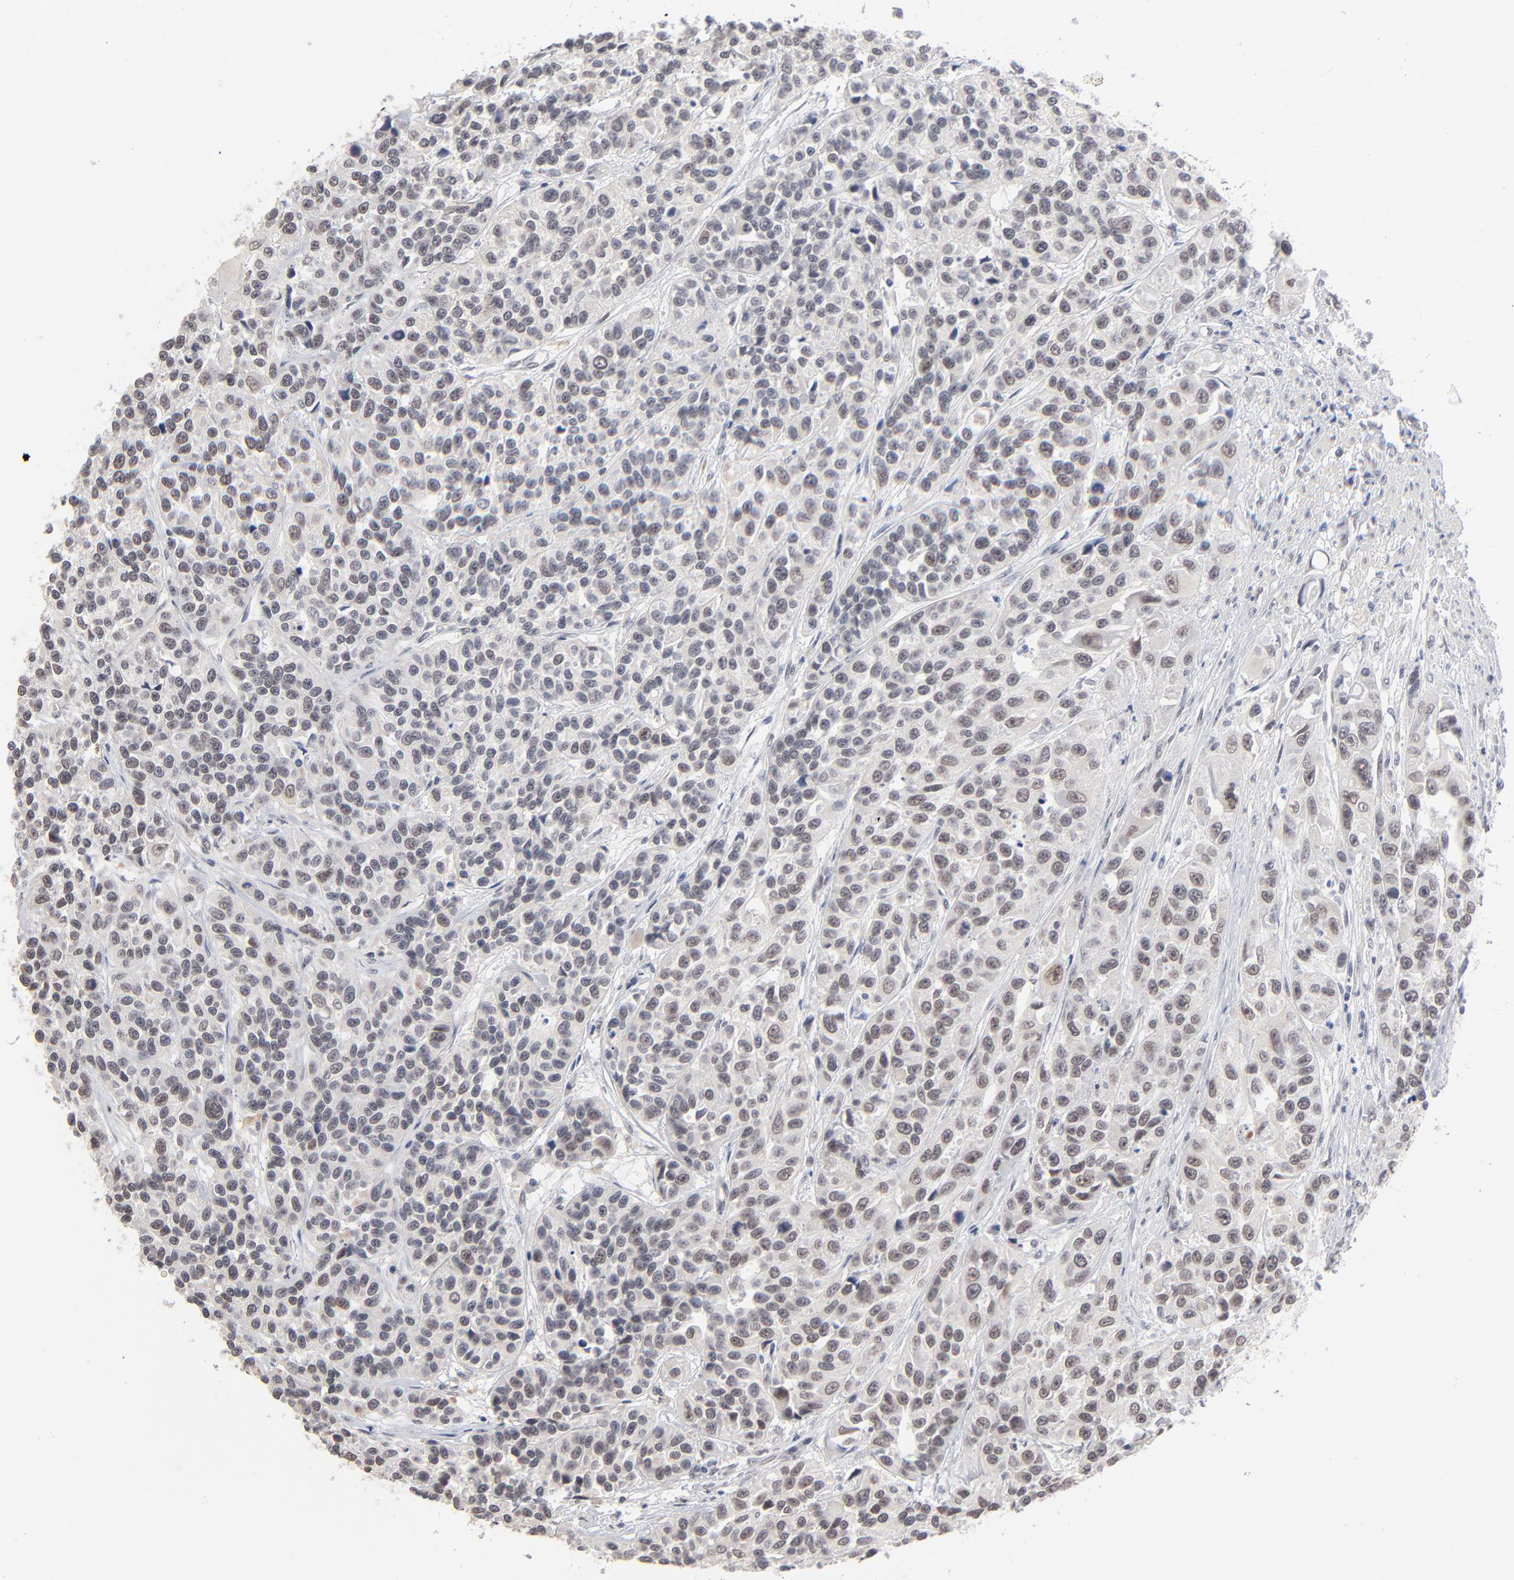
{"staining": {"intensity": "weak", "quantity": "<25%", "location": "nuclear"}, "tissue": "urothelial cancer", "cell_type": "Tumor cells", "image_type": "cancer", "snomed": [{"axis": "morphology", "description": "Urothelial carcinoma, High grade"}, {"axis": "topography", "description": "Urinary bladder"}], "caption": "An image of high-grade urothelial carcinoma stained for a protein displays no brown staining in tumor cells.", "gene": "MBIP", "patient": {"sex": "female", "age": 81}}